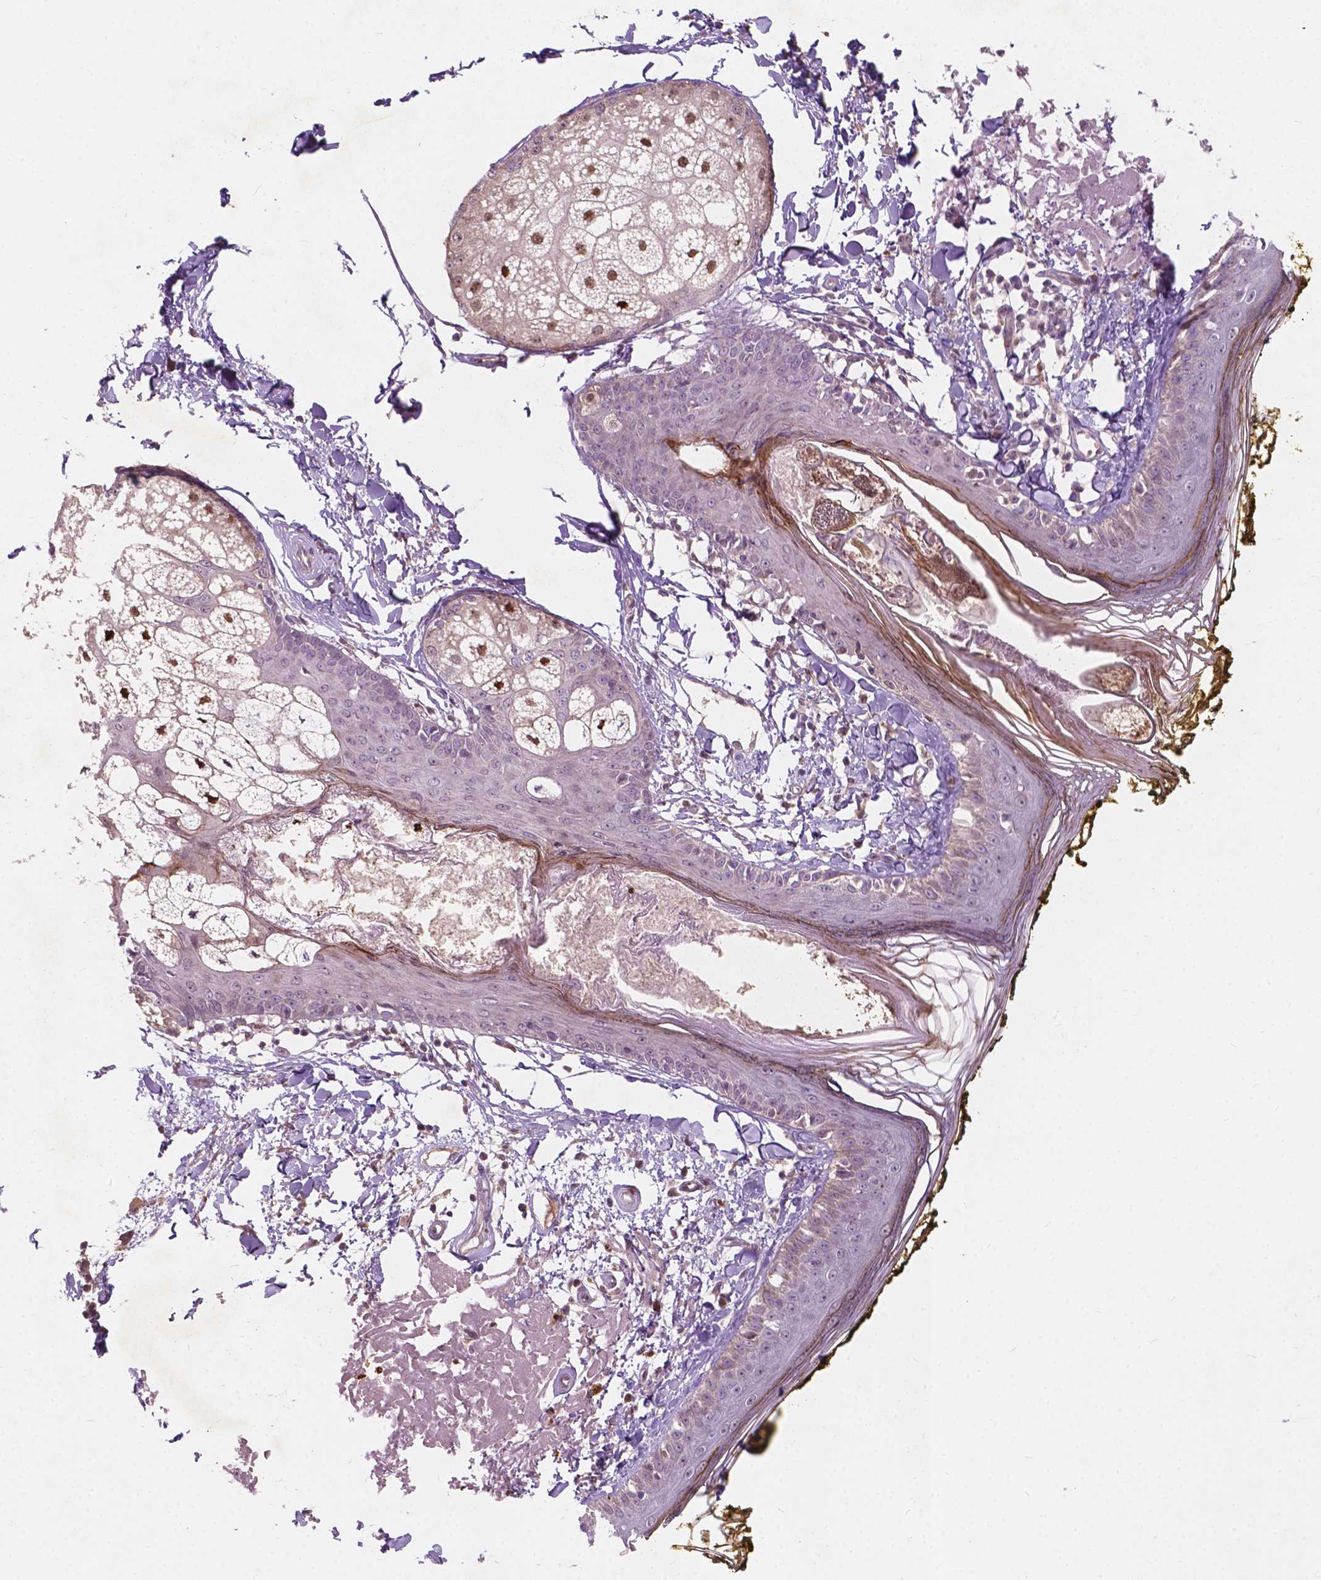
{"staining": {"intensity": "weak", "quantity": "25%-75%", "location": "cytoplasmic/membranous,nuclear"}, "tissue": "skin", "cell_type": "Fibroblasts", "image_type": "normal", "snomed": [{"axis": "morphology", "description": "Normal tissue, NOS"}, {"axis": "topography", "description": "Skin"}], "caption": "Protein analysis of unremarkable skin shows weak cytoplasmic/membranous,nuclear staining in about 25%-75% of fibroblasts.", "gene": "DUSP16", "patient": {"sex": "male", "age": 76}}